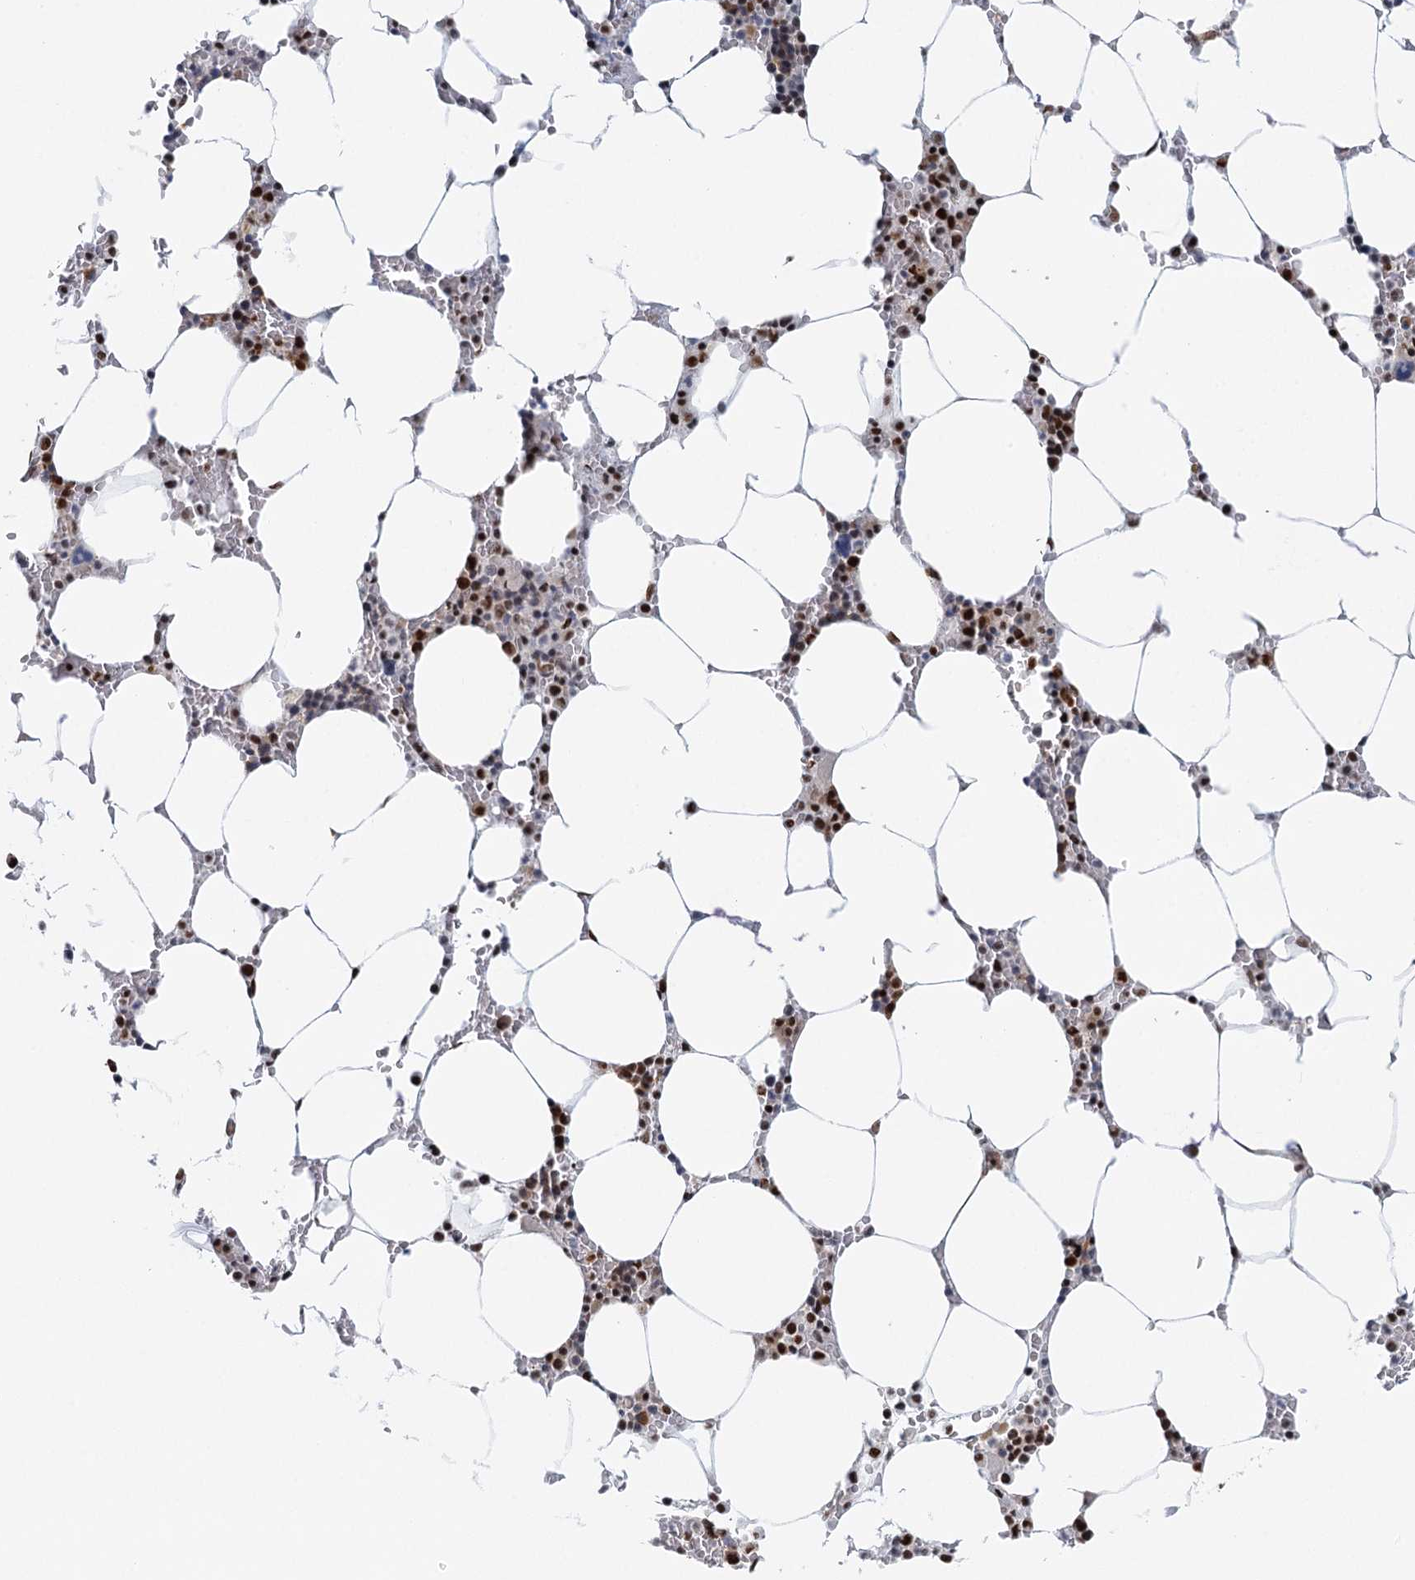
{"staining": {"intensity": "strong", "quantity": "25%-75%", "location": "nuclear"}, "tissue": "bone marrow", "cell_type": "Hematopoietic cells", "image_type": "normal", "snomed": [{"axis": "morphology", "description": "Normal tissue, NOS"}, {"axis": "topography", "description": "Bone marrow"}], "caption": "An image showing strong nuclear expression in about 25%-75% of hematopoietic cells in normal bone marrow, as visualized by brown immunohistochemical staining.", "gene": "GPATCH11", "patient": {"sex": "male", "age": 70}}